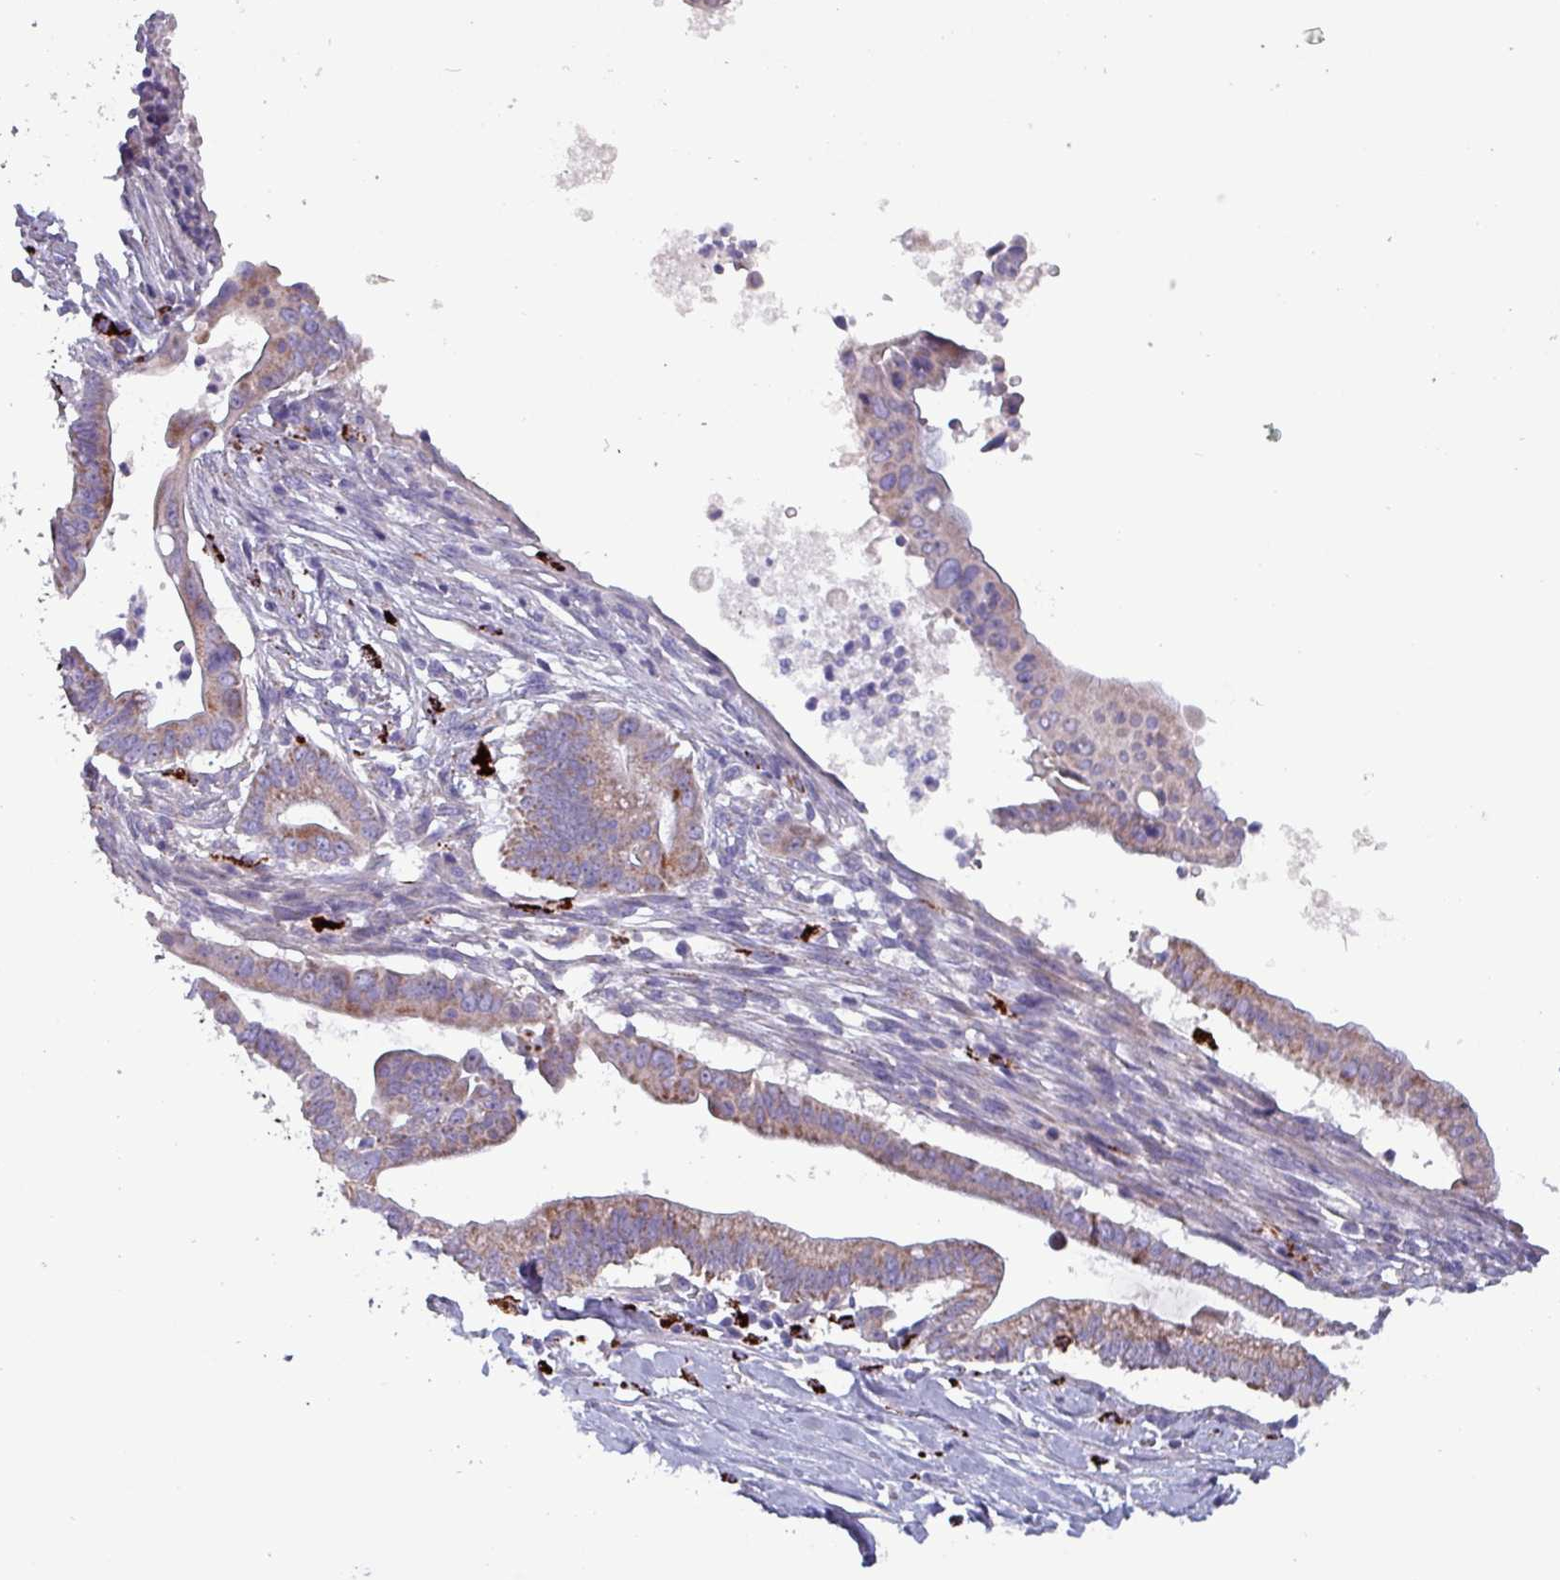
{"staining": {"intensity": "moderate", "quantity": "<25%", "location": "cytoplasmic/membranous"}, "tissue": "pancreatic cancer", "cell_type": "Tumor cells", "image_type": "cancer", "snomed": [{"axis": "morphology", "description": "Adenocarcinoma, NOS"}, {"axis": "topography", "description": "Pancreas"}], "caption": "Adenocarcinoma (pancreatic) stained with DAB (3,3'-diaminobenzidine) IHC displays low levels of moderate cytoplasmic/membranous staining in approximately <25% of tumor cells.", "gene": "HSD3B7", "patient": {"sex": "male", "age": 68}}